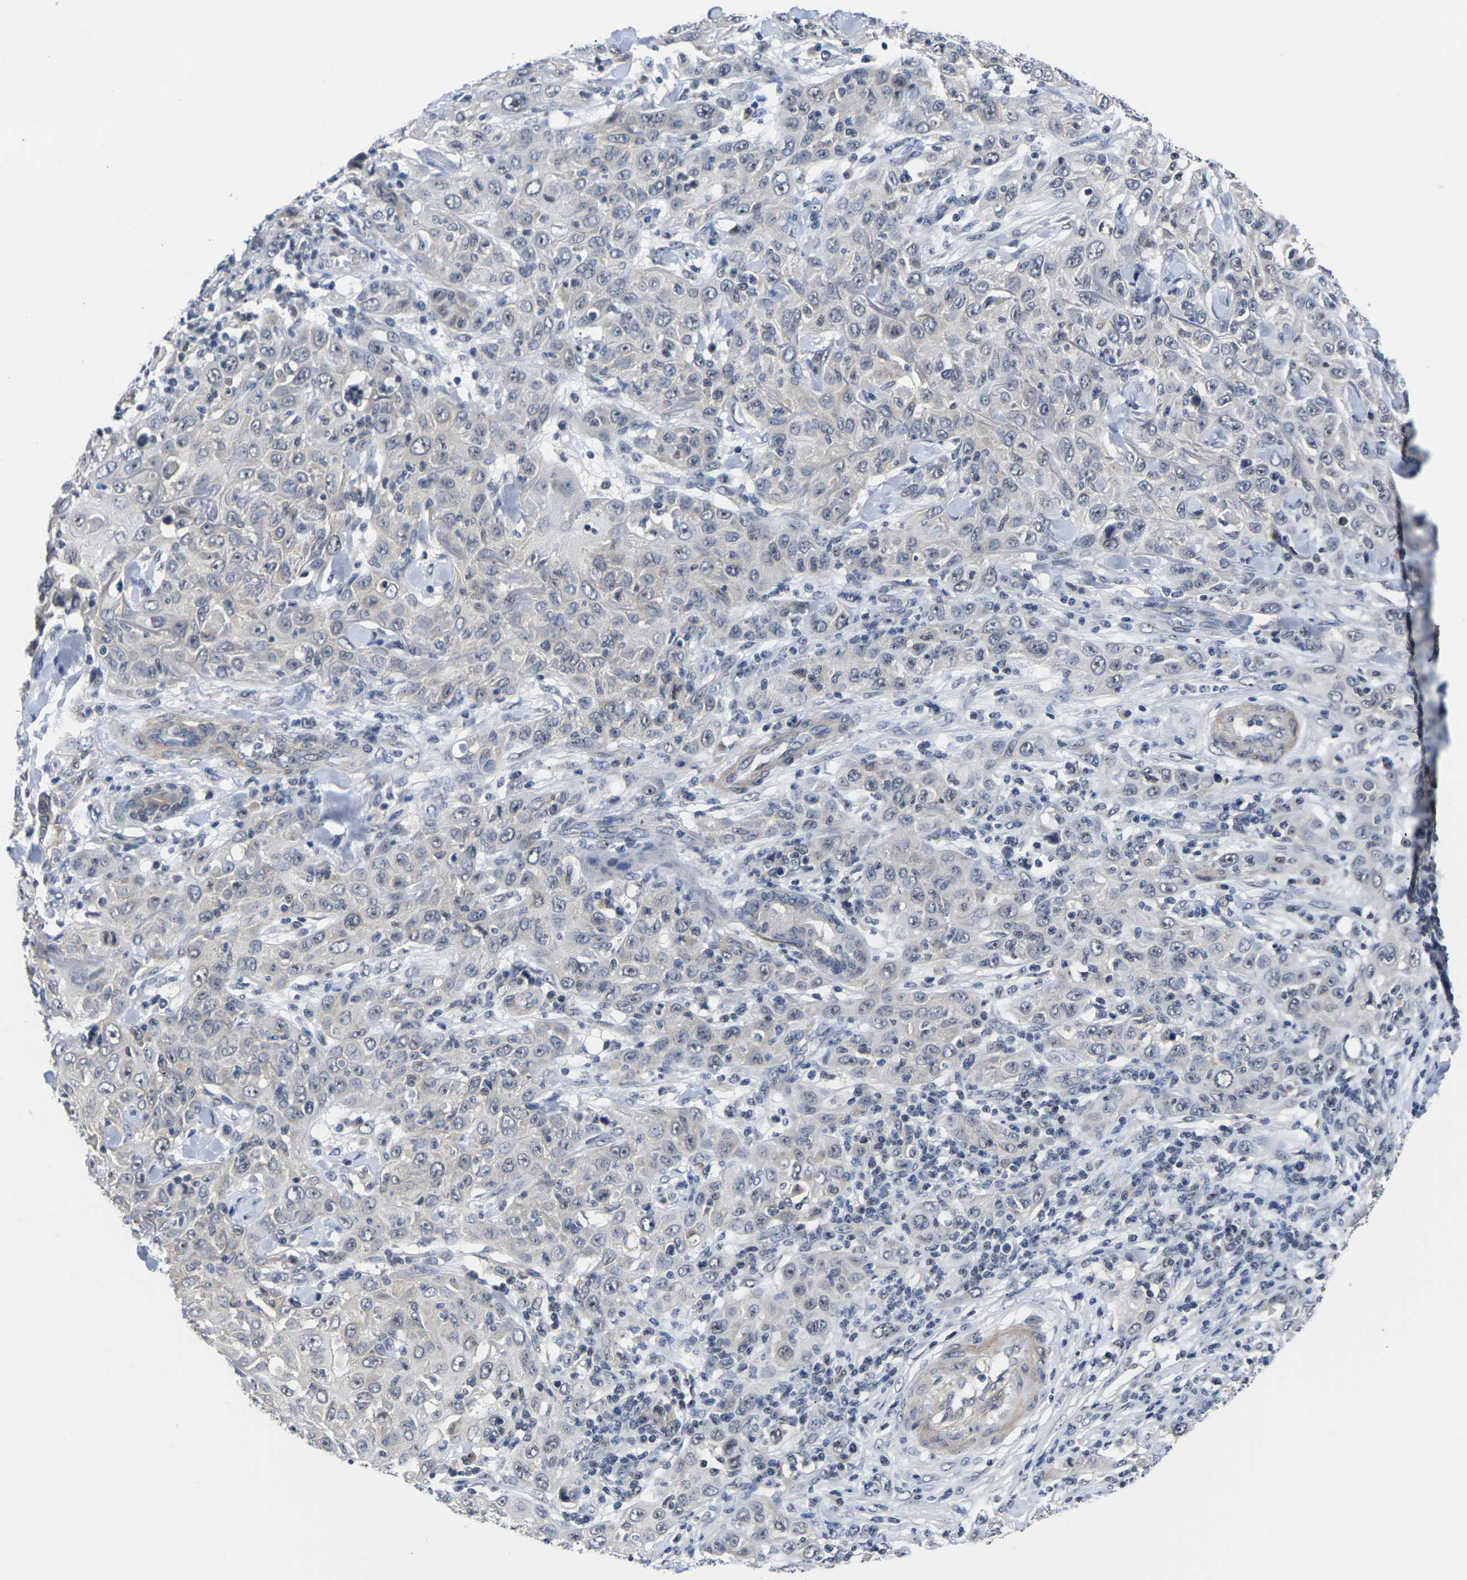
{"staining": {"intensity": "negative", "quantity": "none", "location": "none"}, "tissue": "skin cancer", "cell_type": "Tumor cells", "image_type": "cancer", "snomed": [{"axis": "morphology", "description": "Squamous cell carcinoma, NOS"}, {"axis": "topography", "description": "Skin"}], "caption": "A photomicrograph of human skin squamous cell carcinoma is negative for staining in tumor cells.", "gene": "ST6GAL2", "patient": {"sex": "female", "age": 88}}